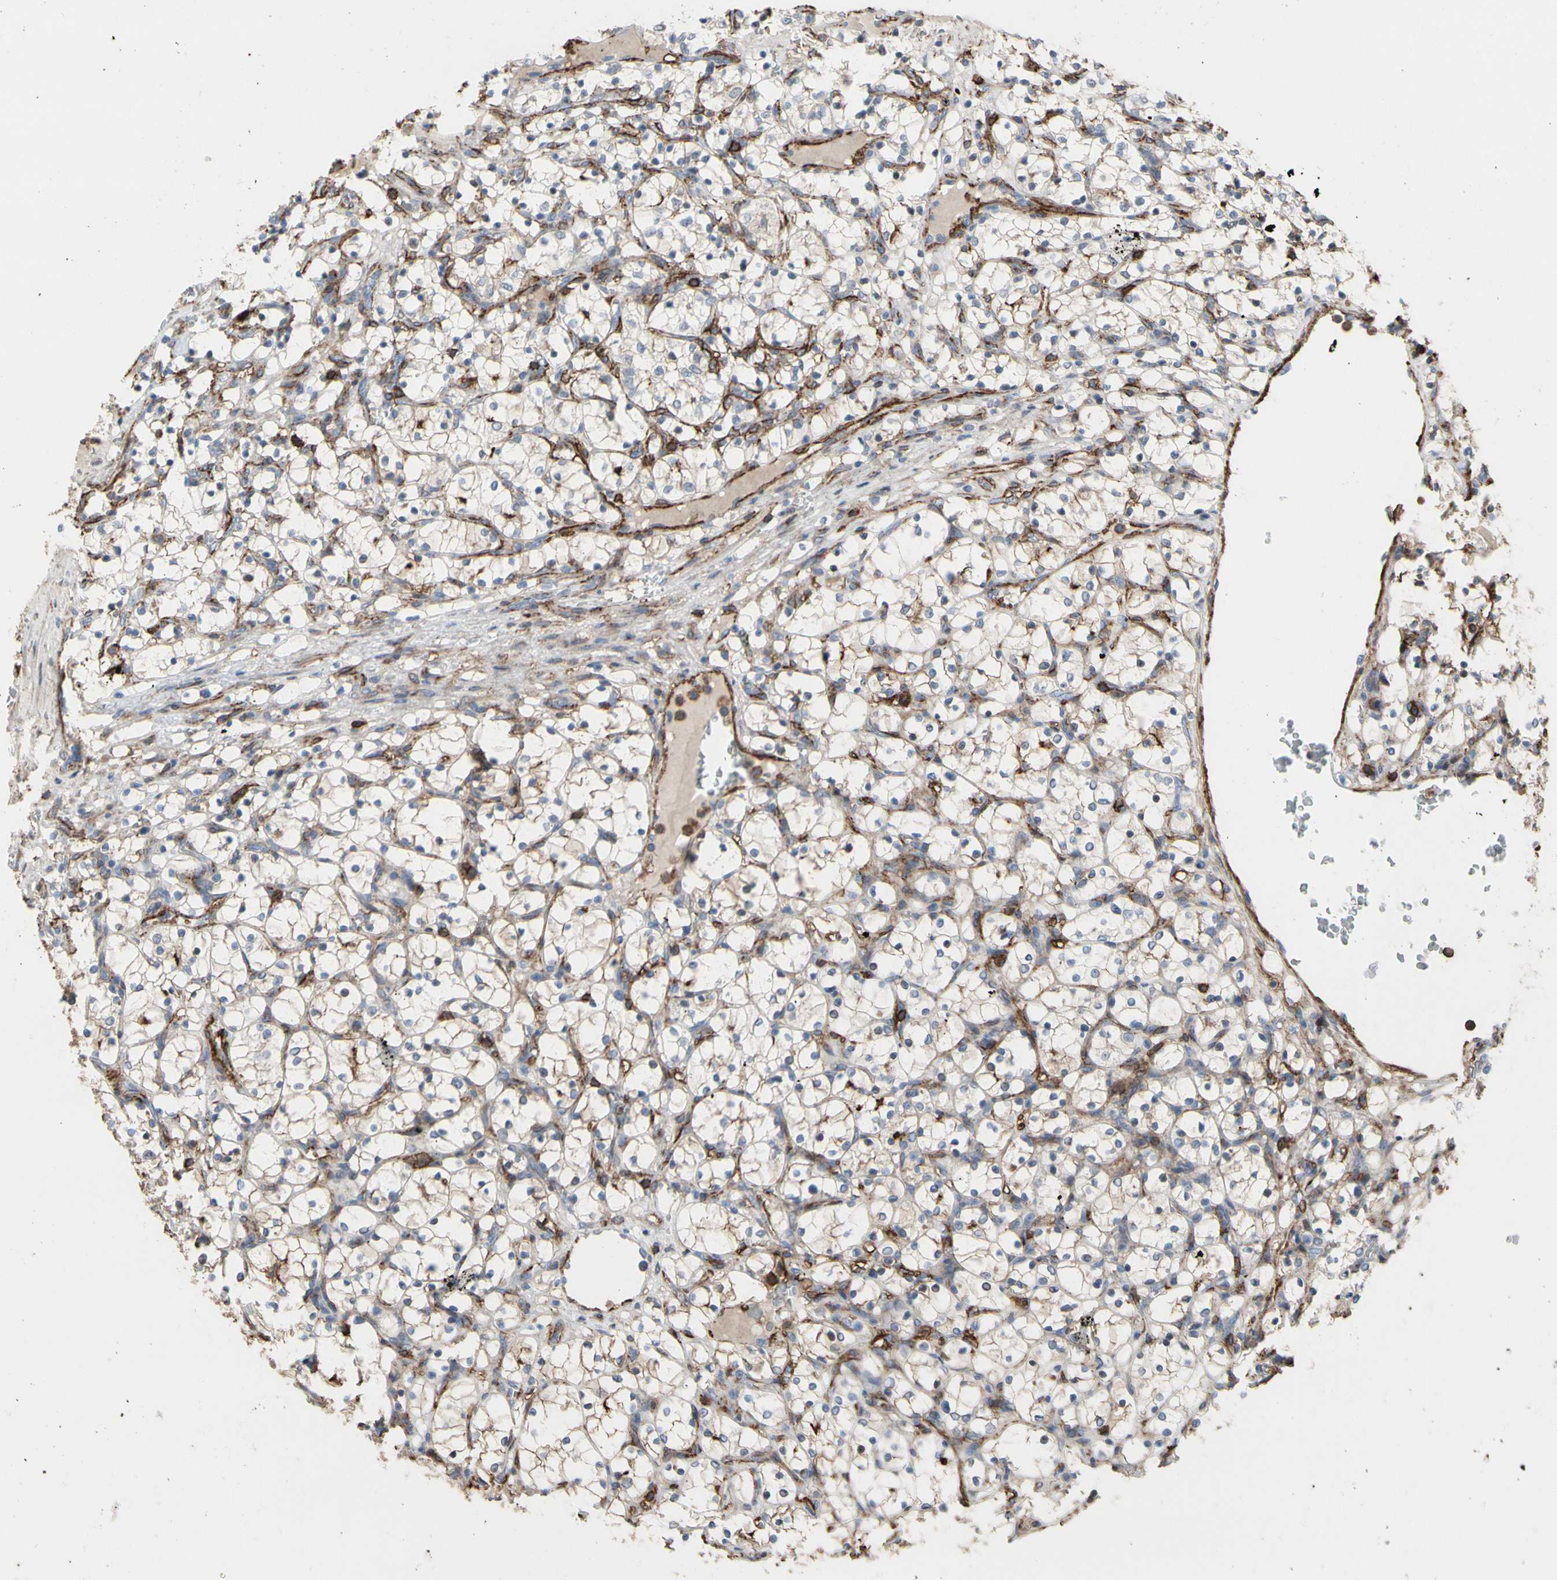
{"staining": {"intensity": "negative", "quantity": "none", "location": "none"}, "tissue": "renal cancer", "cell_type": "Tumor cells", "image_type": "cancer", "snomed": [{"axis": "morphology", "description": "Adenocarcinoma, NOS"}, {"axis": "topography", "description": "Kidney"}], "caption": "The image displays no staining of tumor cells in renal cancer. The staining is performed using DAB (3,3'-diaminobenzidine) brown chromogen with nuclei counter-stained in using hematoxylin.", "gene": "ANXA6", "patient": {"sex": "female", "age": 69}}